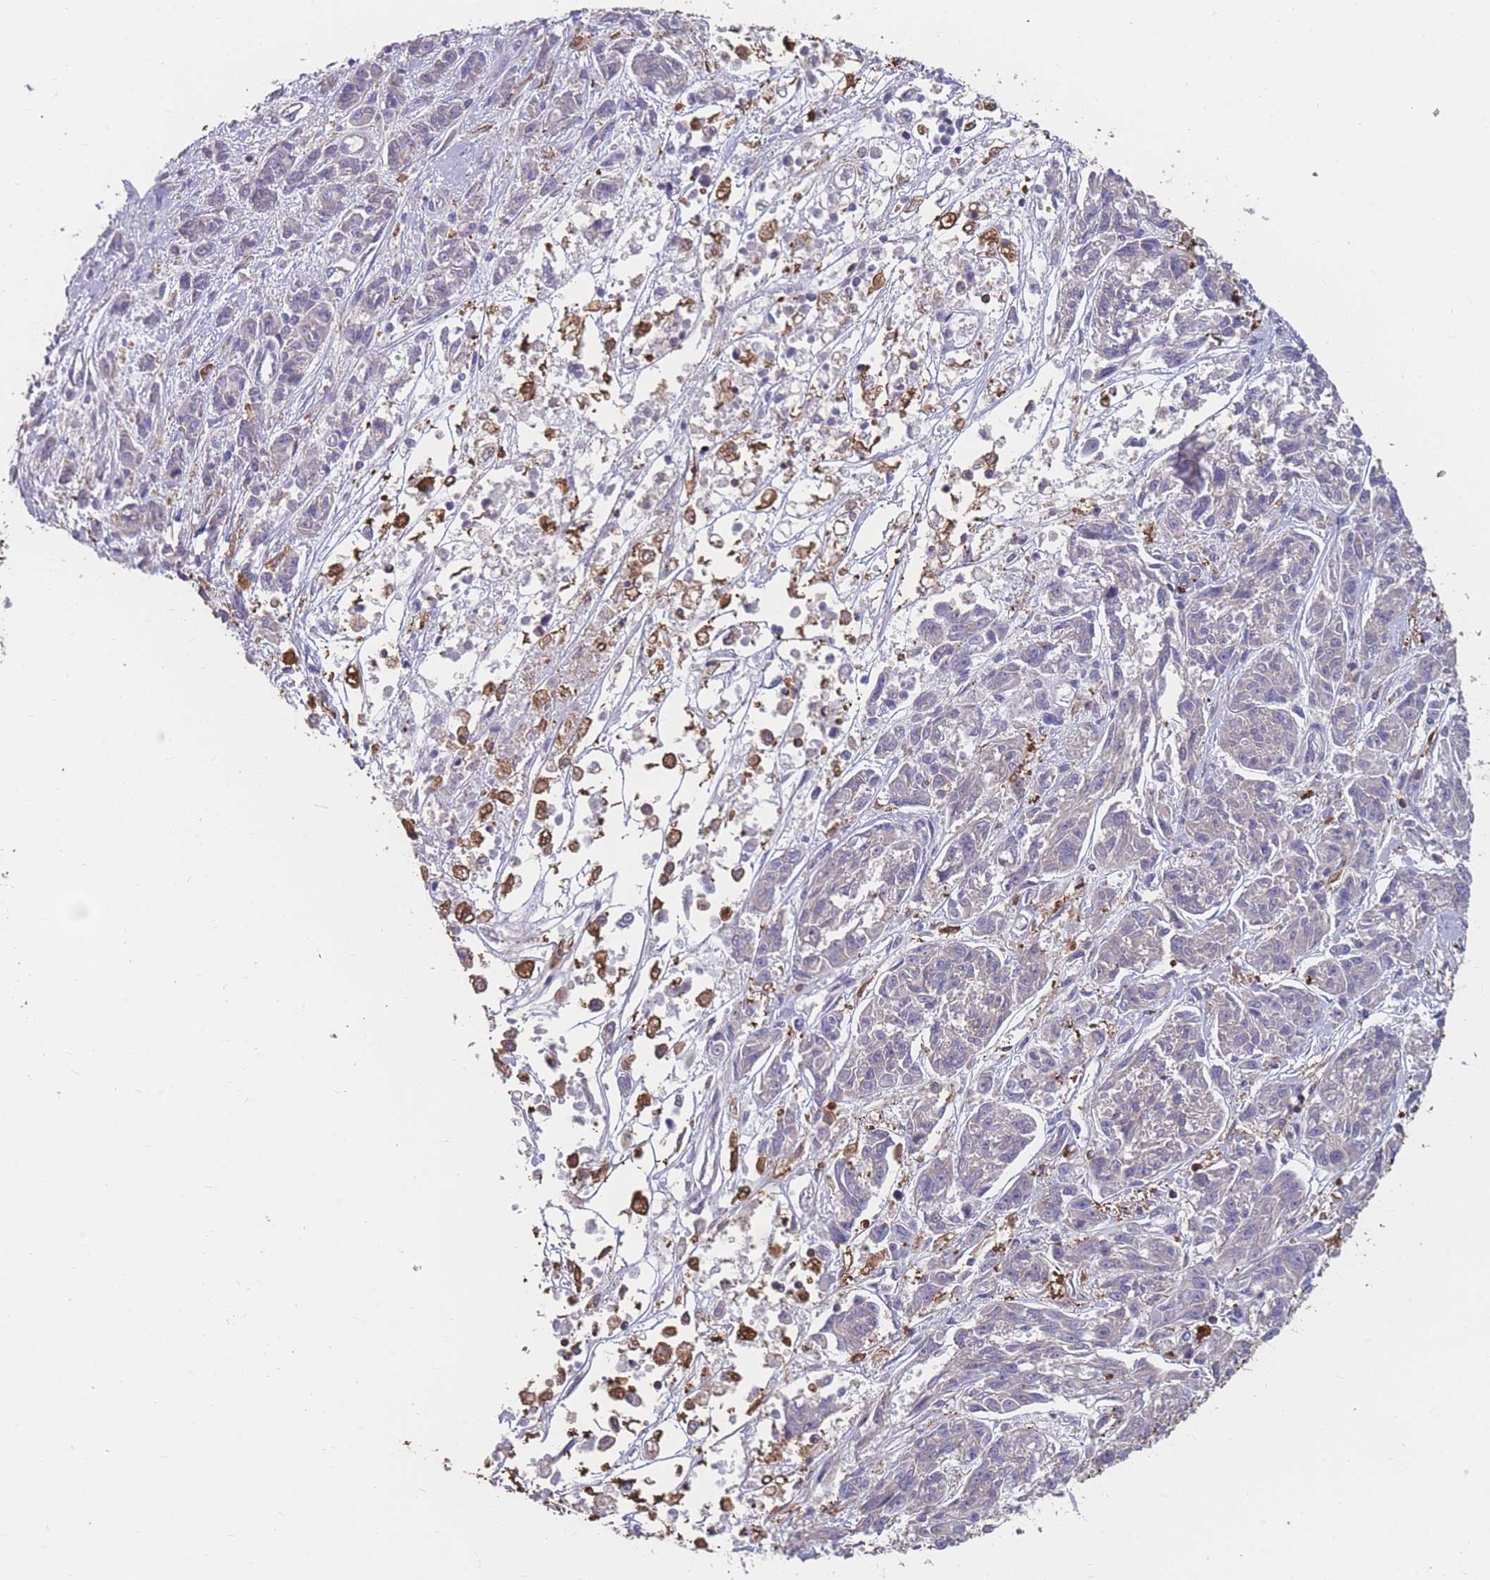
{"staining": {"intensity": "negative", "quantity": "none", "location": "none"}, "tissue": "melanoma", "cell_type": "Tumor cells", "image_type": "cancer", "snomed": [{"axis": "morphology", "description": "Malignant melanoma, NOS"}, {"axis": "topography", "description": "Skin"}], "caption": "Immunohistochemistry (IHC) of human melanoma displays no staining in tumor cells.", "gene": "CD33", "patient": {"sex": "male", "age": 53}}